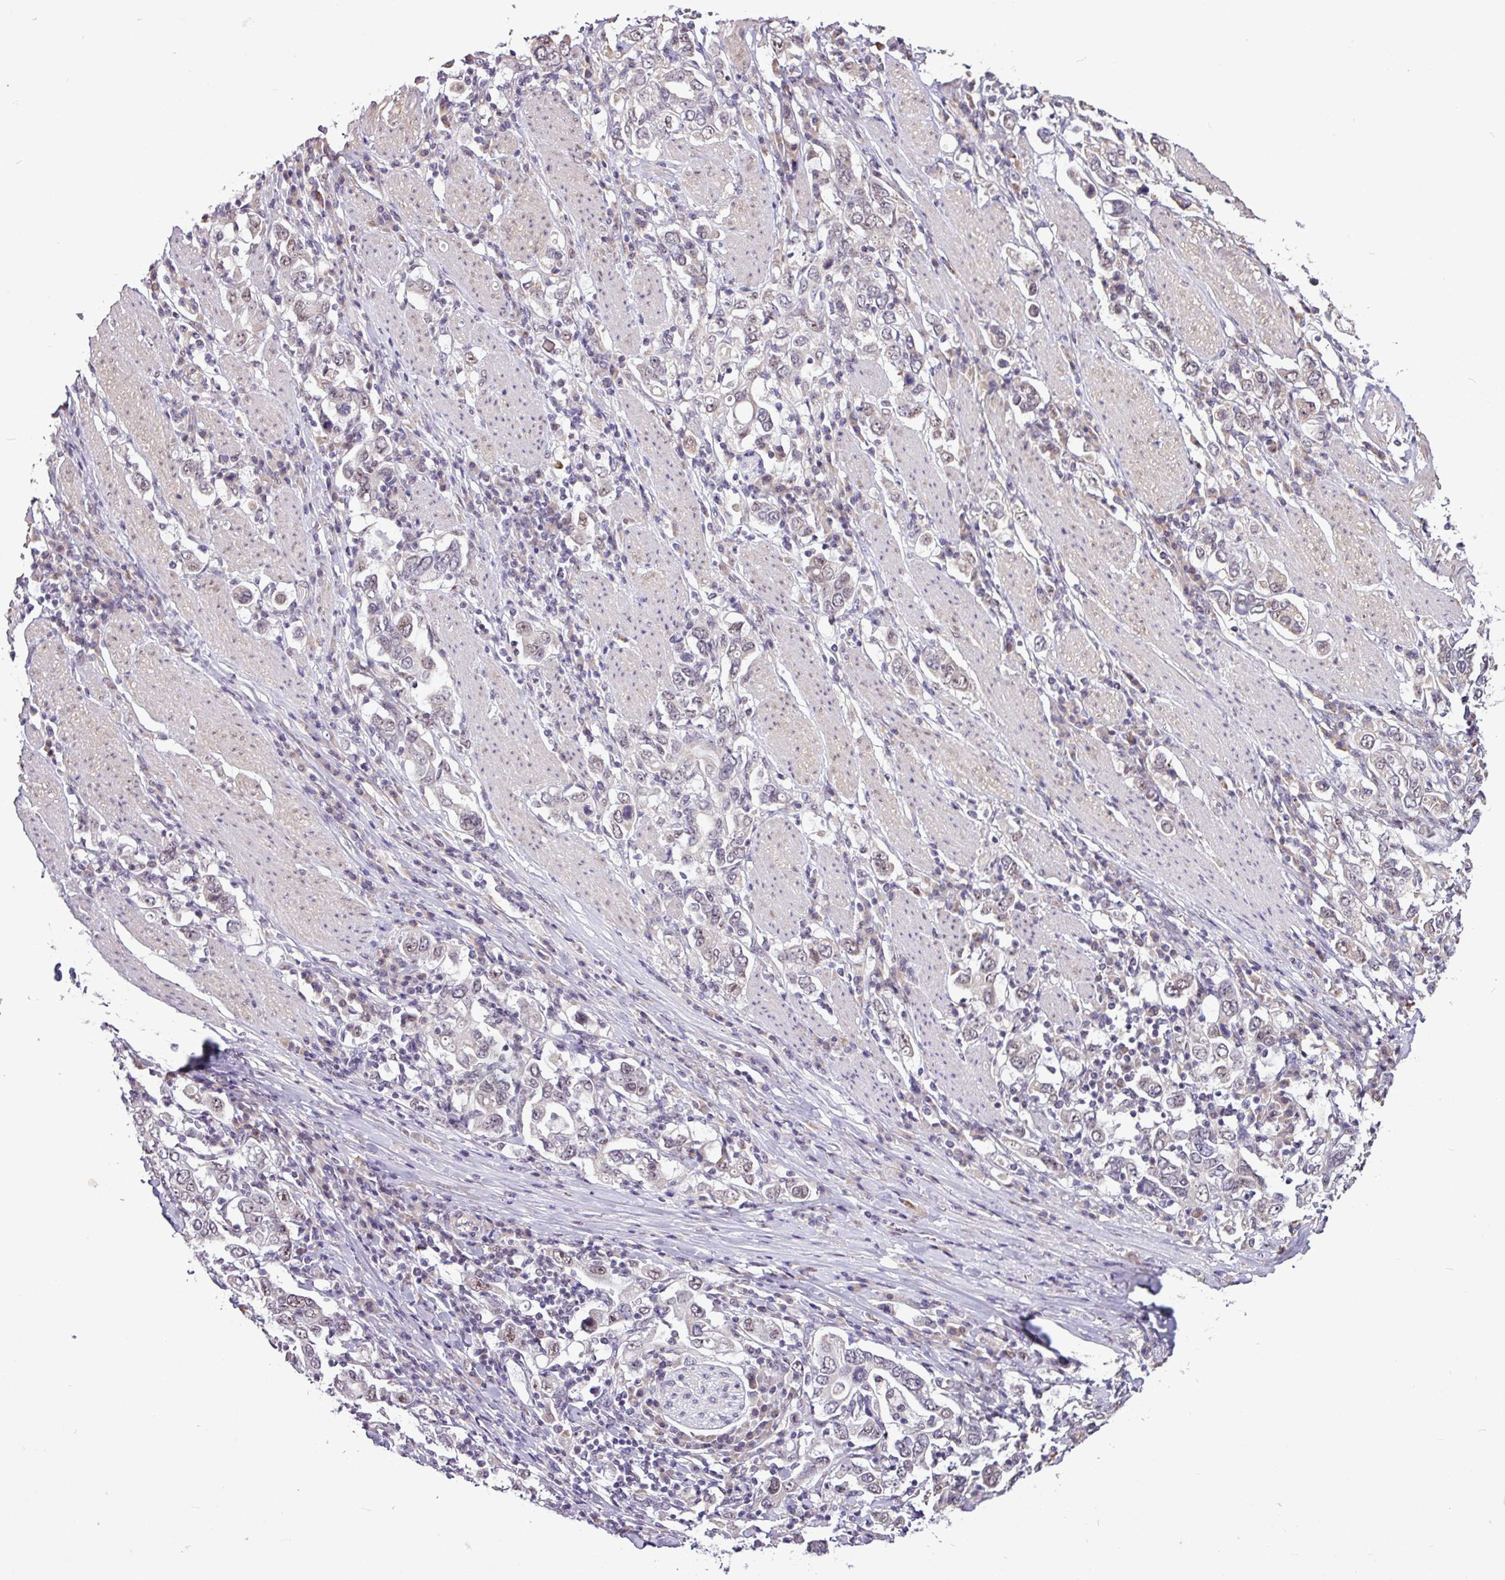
{"staining": {"intensity": "weak", "quantity": "25%-75%", "location": "cytoplasmic/membranous,nuclear"}, "tissue": "stomach cancer", "cell_type": "Tumor cells", "image_type": "cancer", "snomed": [{"axis": "morphology", "description": "Adenocarcinoma, NOS"}, {"axis": "topography", "description": "Stomach, upper"}], "caption": "Stomach cancer tissue exhibits weak cytoplasmic/membranous and nuclear staining in approximately 25%-75% of tumor cells, visualized by immunohistochemistry. Ihc stains the protein in brown and the nuclei are stained blue.", "gene": "UTP18", "patient": {"sex": "male", "age": 62}}